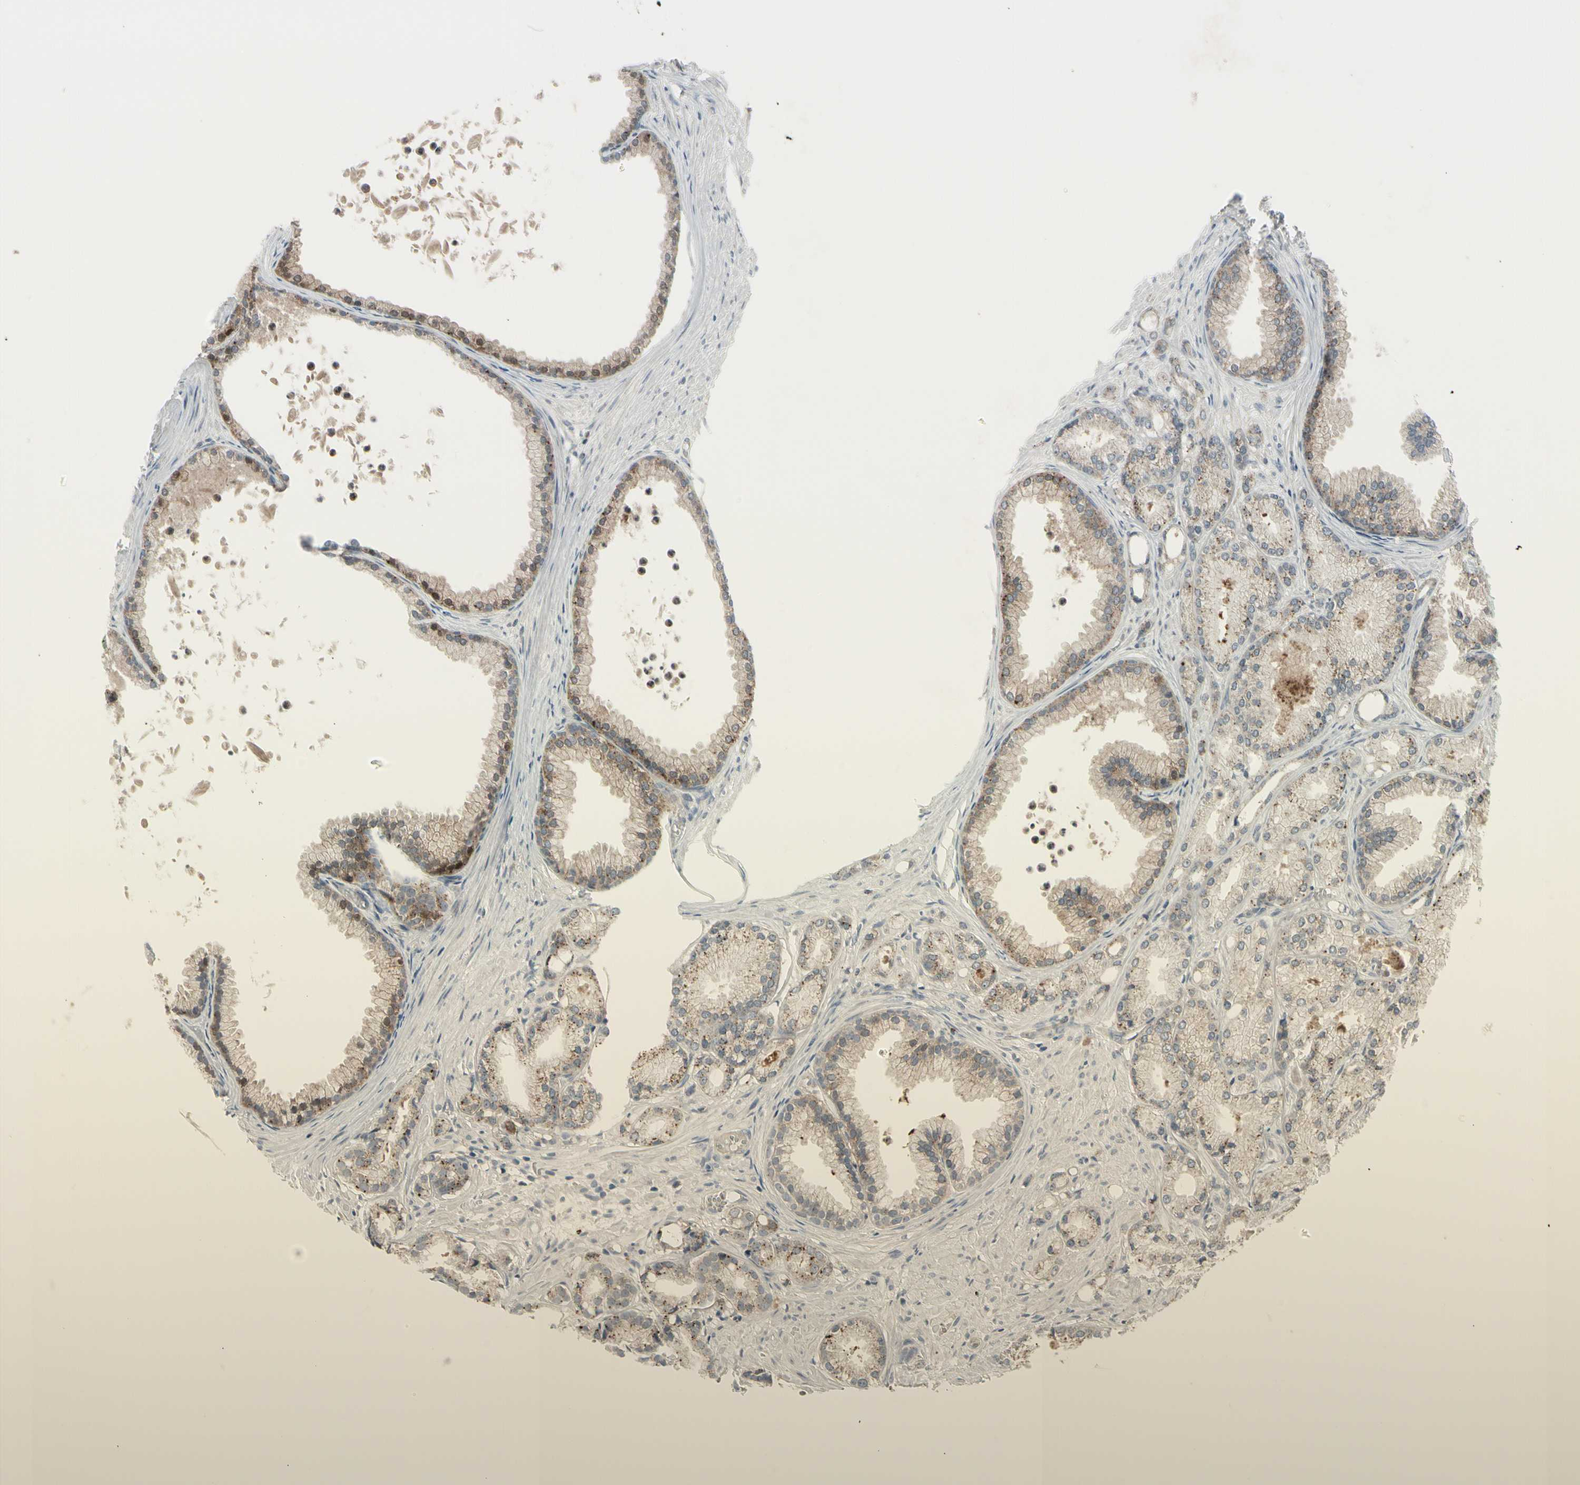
{"staining": {"intensity": "weak", "quantity": ">75%", "location": "cytoplasmic/membranous"}, "tissue": "prostate cancer", "cell_type": "Tumor cells", "image_type": "cancer", "snomed": [{"axis": "morphology", "description": "Adenocarcinoma, Low grade"}, {"axis": "topography", "description": "Prostate"}], "caption": "Prostate cancer stained for a protein reveals weak cytoplasmic/membranous positivity in tumor cells. Immunohistochemistry stains the protein in brown and the nuclei are stained blue.", "gene": "GRN", "patient": {"sex": "male", "age": 72}}